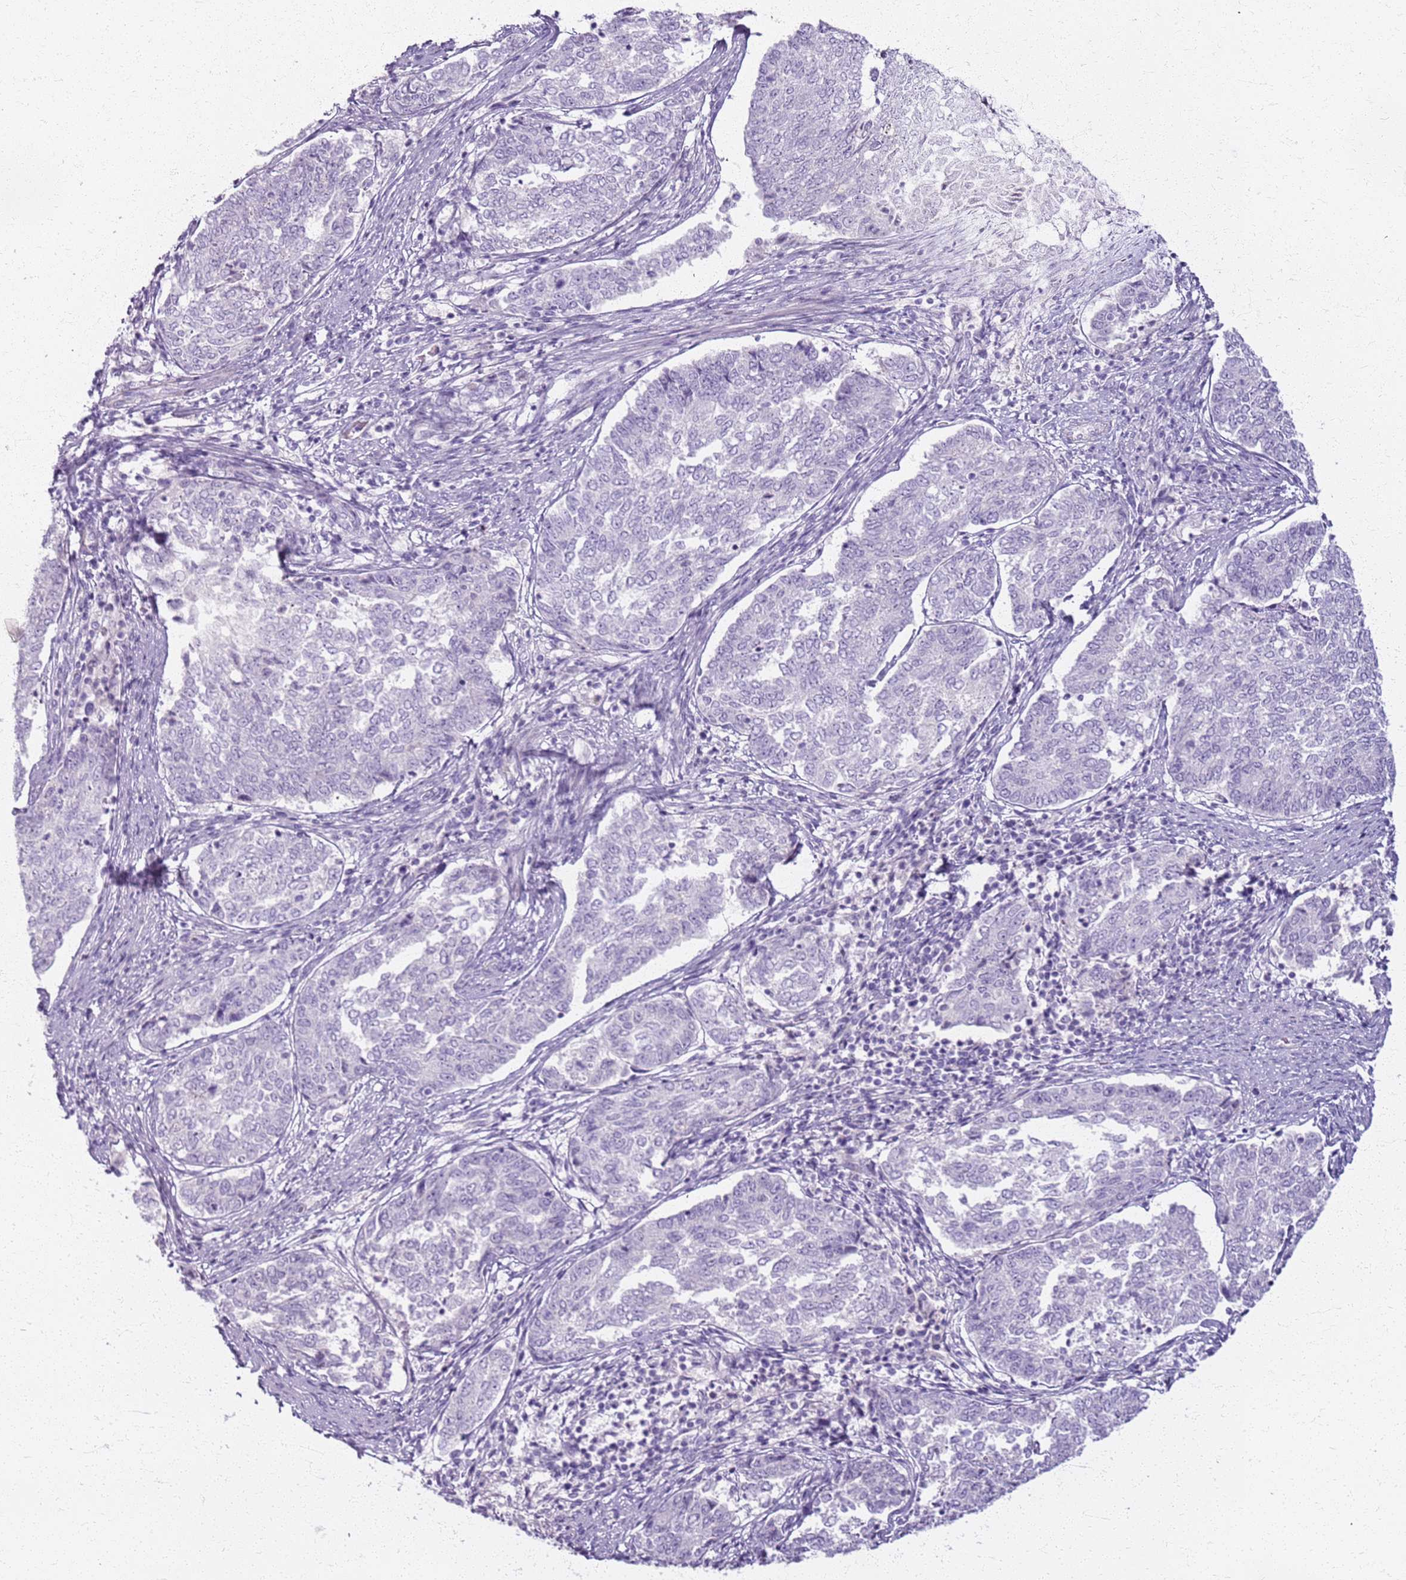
{"staining": {"intensity": "negative", "quantity": "none", "location": "none"}, "tissue": "endometrial cancer", "cell_type": "Tumor cells", "image_type": "cancer", "snomed": [{"axis": "morphology", "description": "Adenocarcinoma, NOS"}, {"axis": "topography", "description": "Endometrium"}], "caption": "Image shows no significant protein positivity in tumor cells of endometrial adenocarcinoma.", "gene": "CSRP3", "patient": {"sex": "female", "age": 80}}